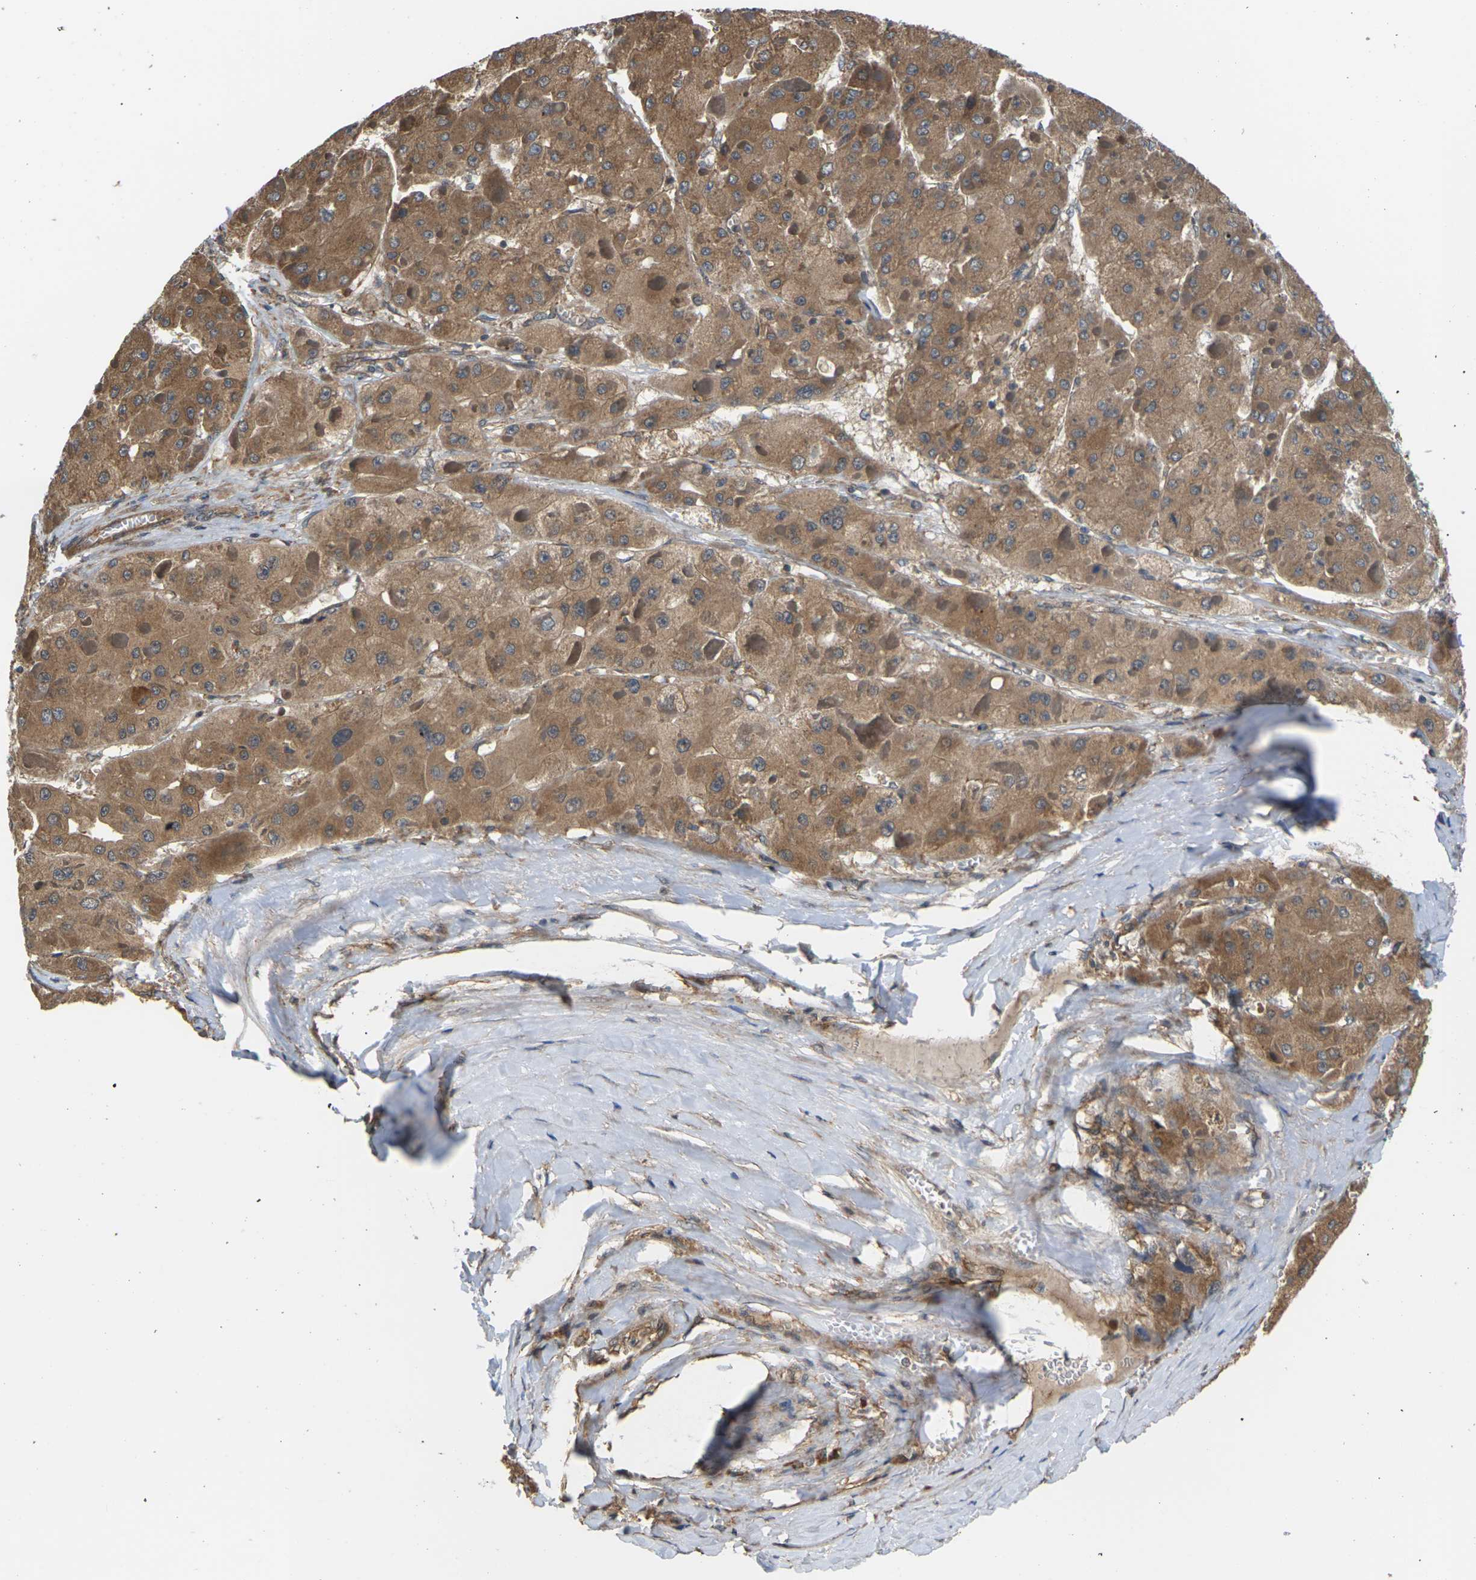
{"staining": {"intensity": "moderate", "quantity": ">75%", "location": "cytoplasmic/membranous"}, "tissue": "liver cancer", "cell_type": "Tumor cells", "image_type": "cancer", "snomed": [{"axis": "morphology", "description": "Carcinoma, Hepatocellular, NOS"}, {"axis": "topography", "description": "Liver"}], "caption": "This image displays immunohistochemistry staining of human liver cancer (hepatocellular carcinoma), with medium moderate cytoplasmic/membranous staining in approximately >75% of tumor cells.", "gene": "NRAS", "patient": {"sex": "female", "age": 73}}